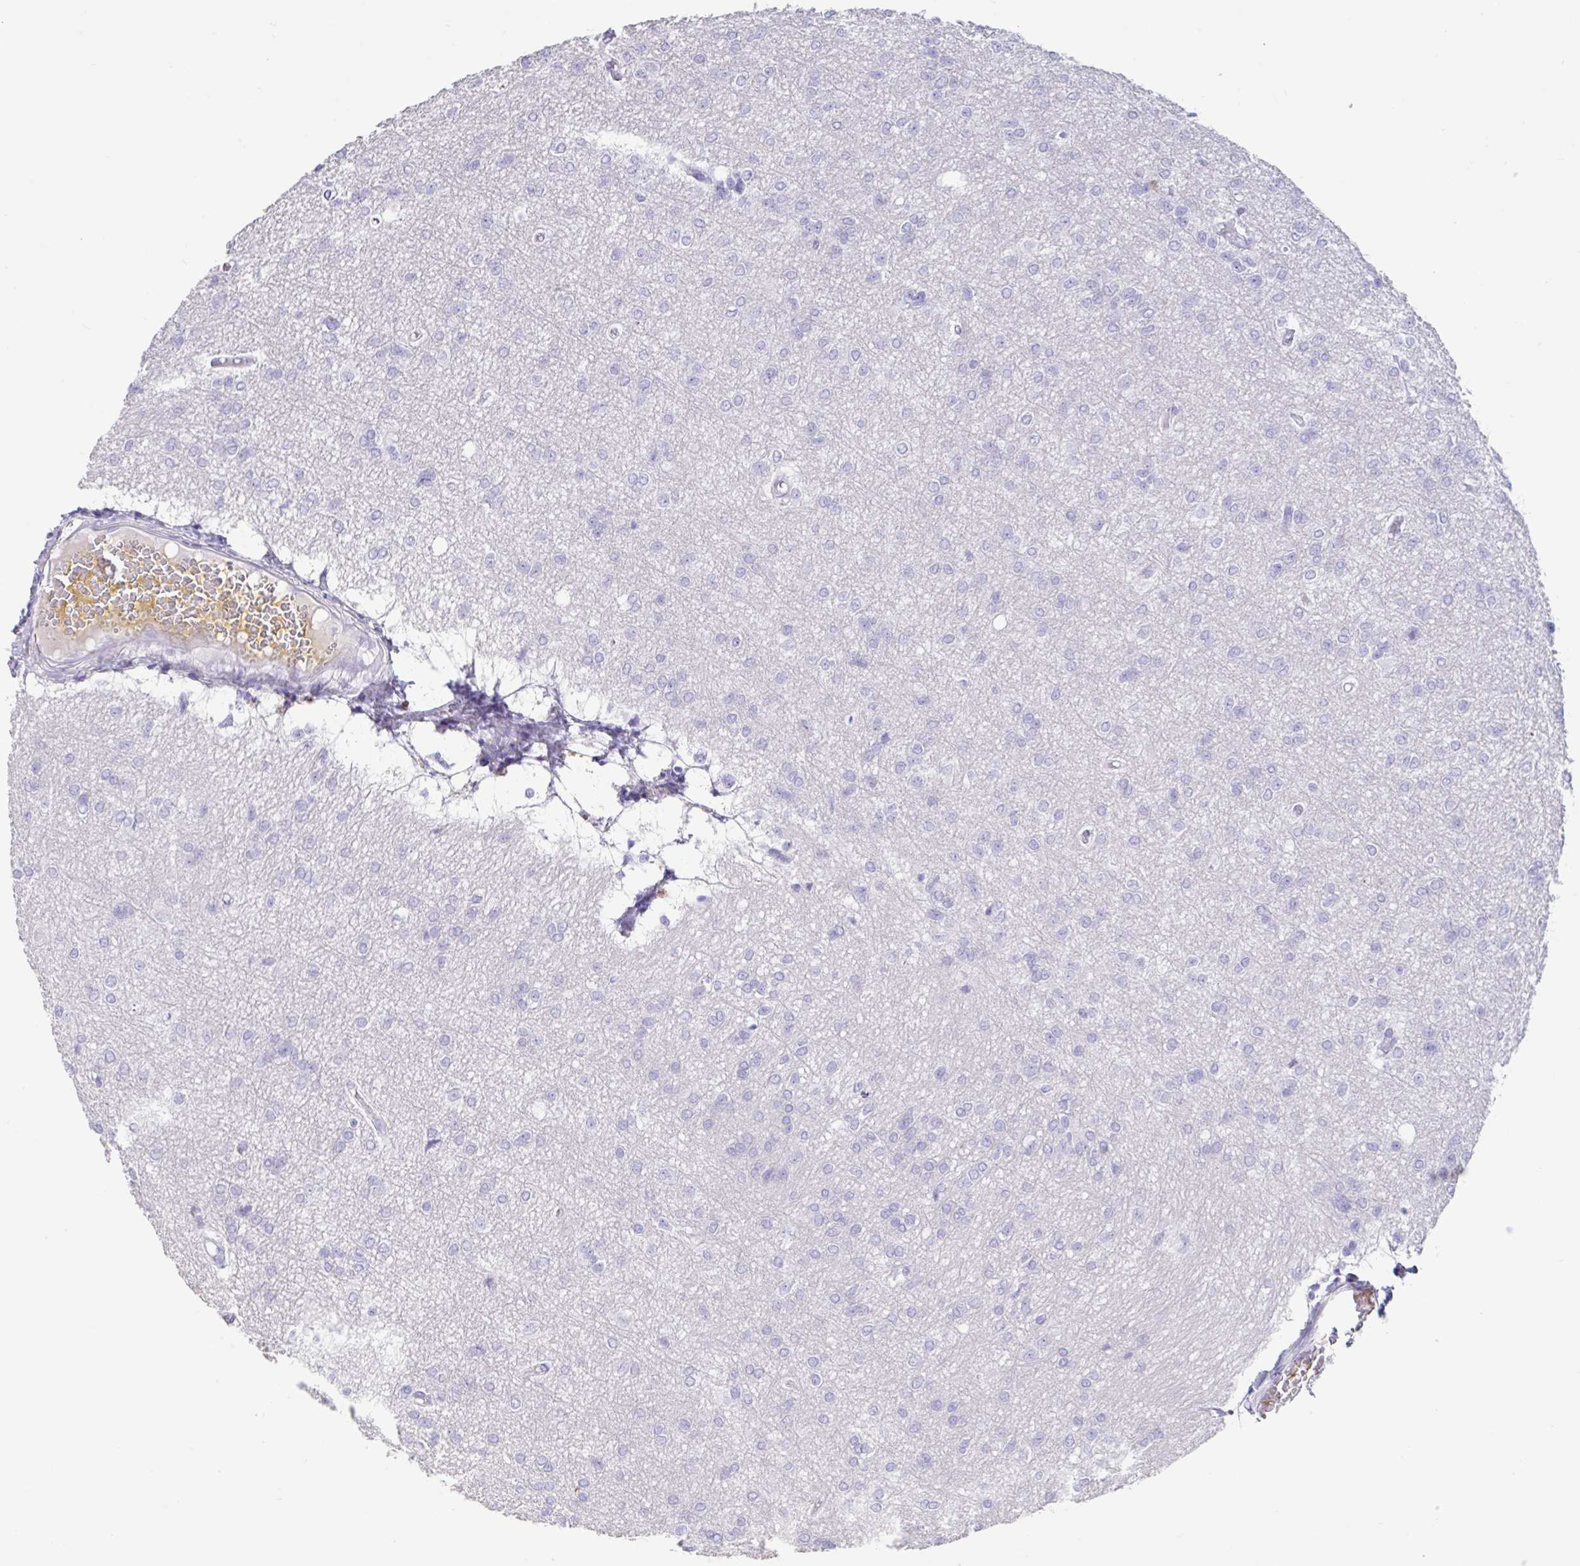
{"staining": {"intensity": "negative", "quantity": "none", "location": "none"}, "tissue": "glioma", "cell_type": "Tumor cells", "image_type": "cancer", "snomed": [{"axis": "morphology", "description": "Glioma, malignant, Low grade"}, {"axis": "topography", "description": "Brain"}], "caption": "Tumor cells show no significant expression in glioma.", "gene": "TNNC1", "patient": {"sex": "male", "age": 26}}